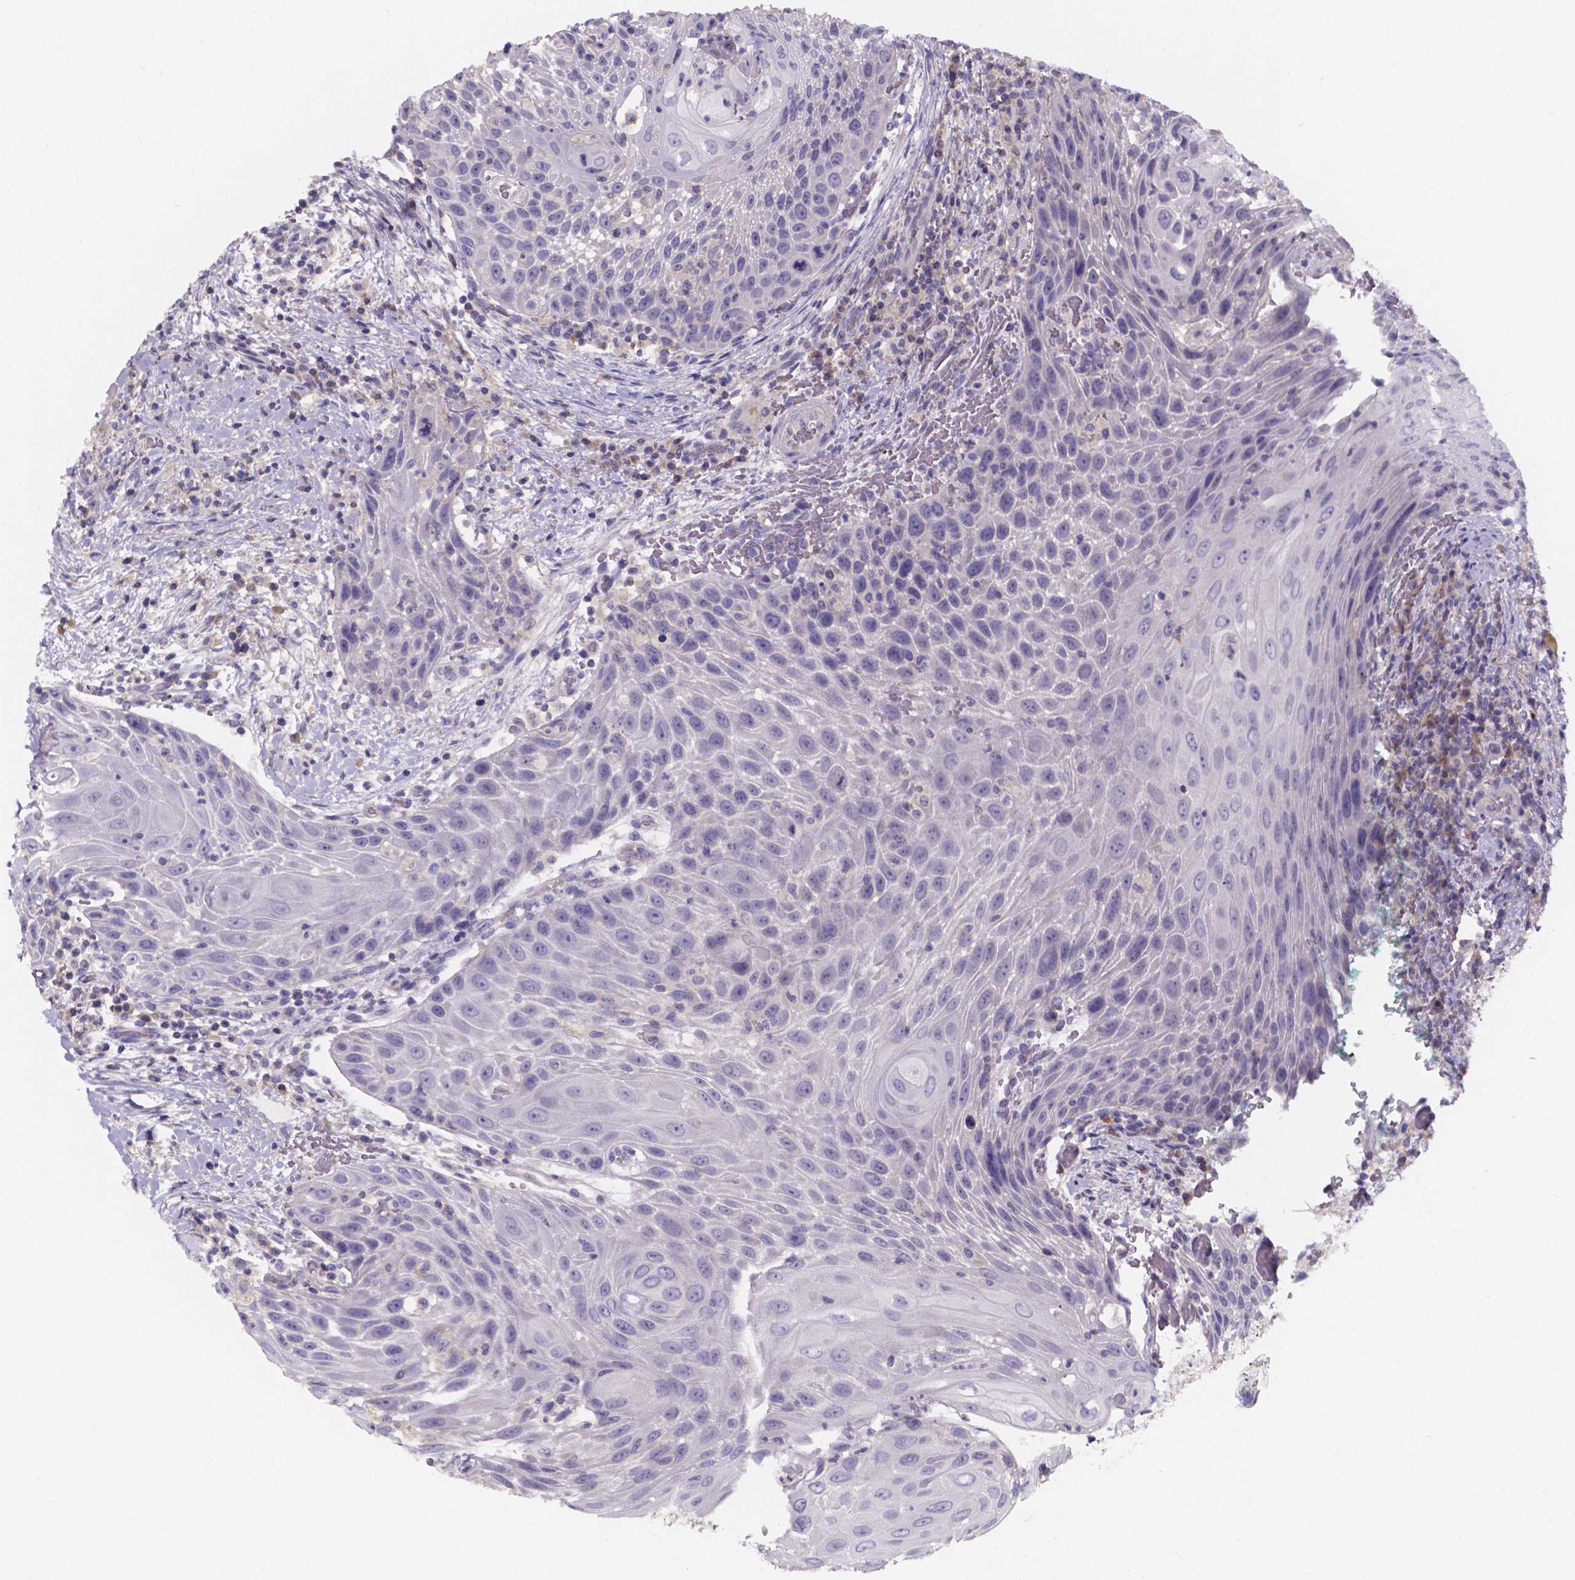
{"staining": {"intensity": "negative", "quantity": "none", "location": "none"}, "tissue": "head and neck cancer", "cell_type": "Tumor cells", "image_type": "cancer", "snomed": [{"axis": "morphology", "description": "Squamous cell carcinoma, NOS"}, {"axis": "topography", "description": "Head-Neck"}], "caption": "This is a image of immunohistochemistry staining of head and neck squamous cell carcinoma, which shows no expression in tumor cells.", "gene": "SPOCD1", "patient": {"sex": "male", "age": 69}}